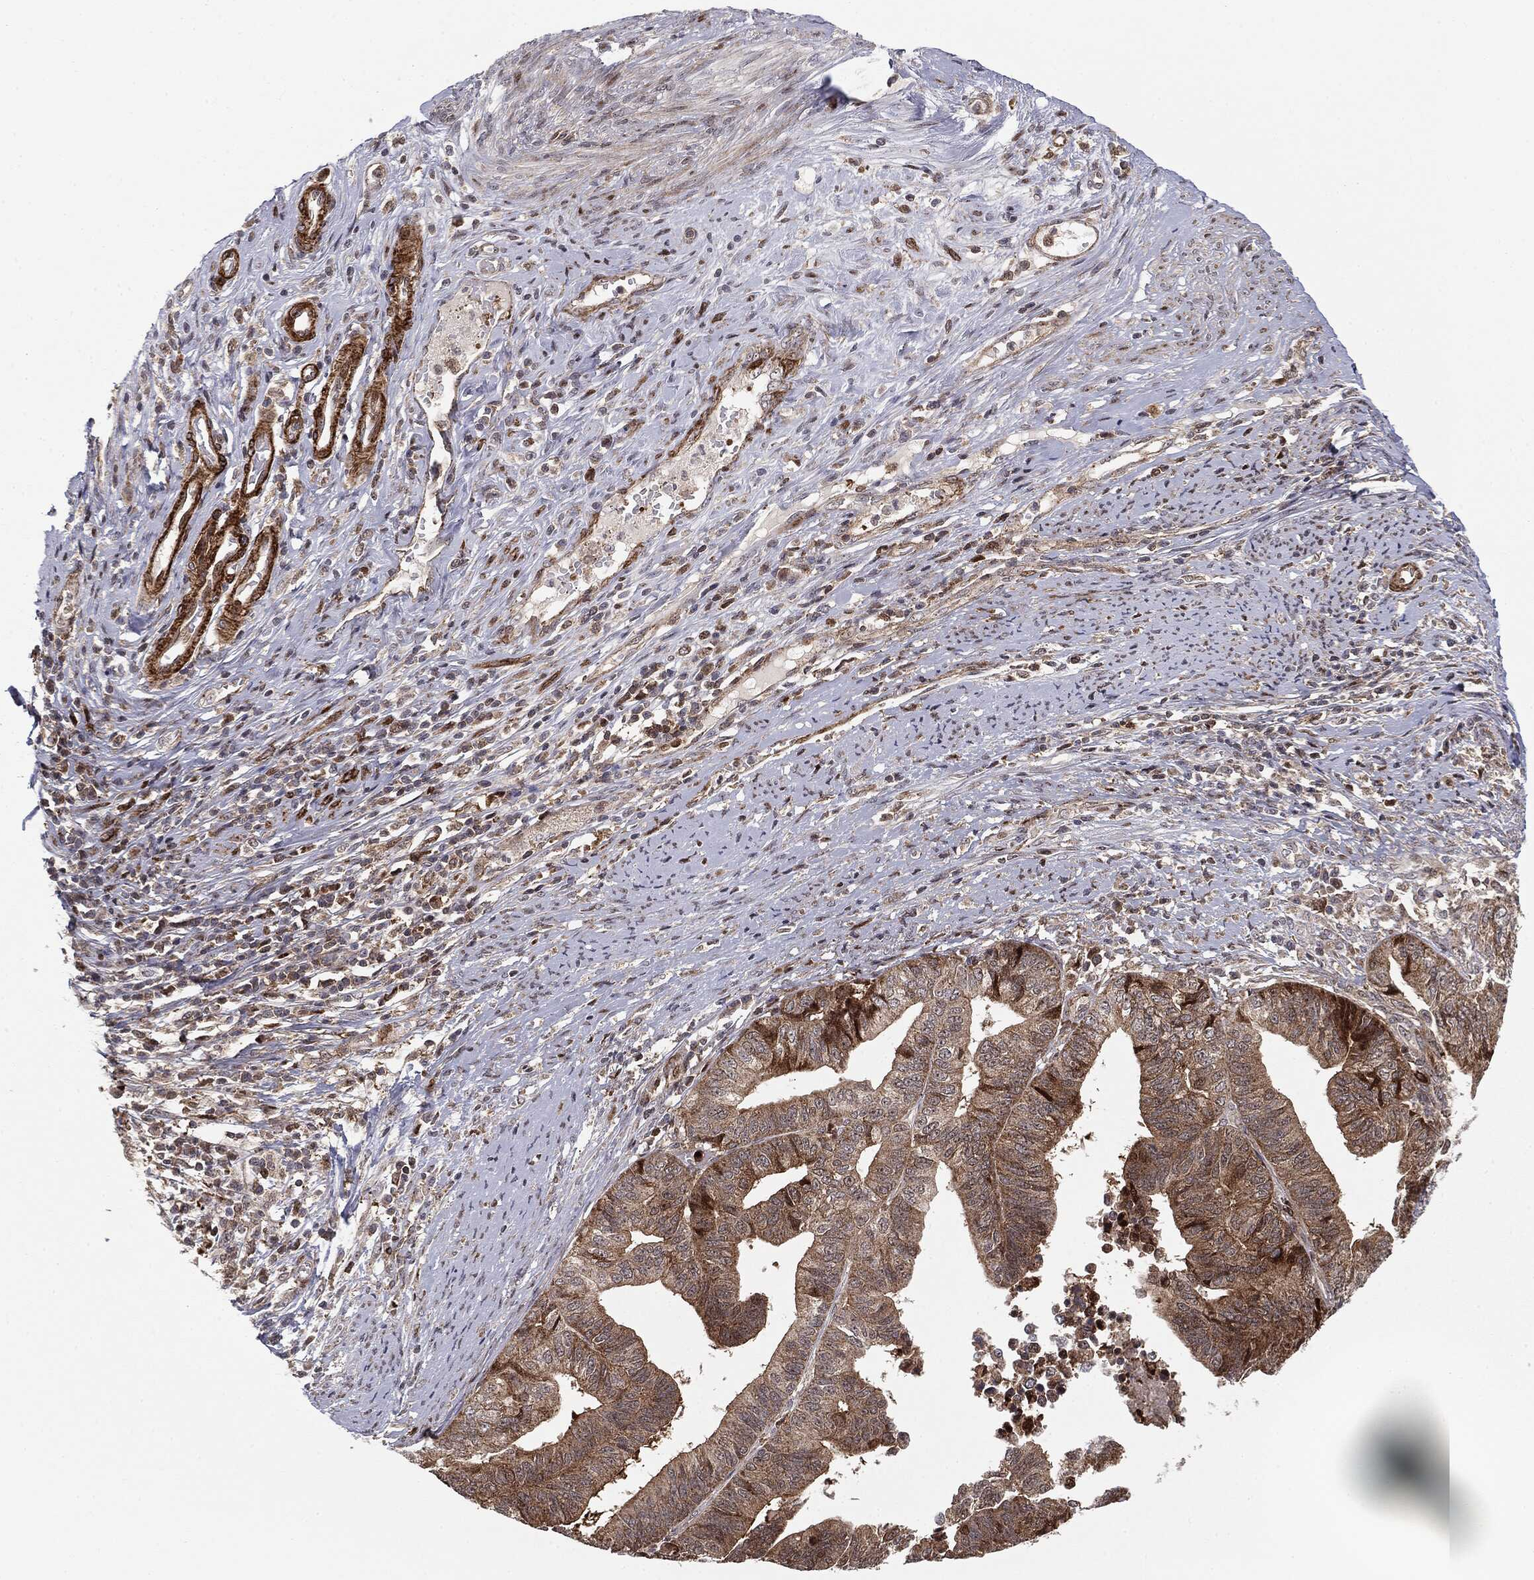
{"staining": {"intensity": "moderate", "quantity": ">75%", "location": "cytoplasmic/membranous"}, "tissue": "endometrial cancer", "cell_type": "Tumor cells", "image_type": "cancer", "snomed": [{"axis": "morphology", "description": "Adenocarcinoma, NOS"}, {"axis": "topography", "description": "Endometrium"}], "caption": "This photomicrograph displays endometrial cancer (adenocarcinoma) stained with immunohistochemistry to label a protein in brown. The cytoplasmic/membranous of tumor cells show moderate positivity for the protein. Nuclei are counter-stained blue.", "gene": "PTEN", "patient": {"sex": "female", "age": 65}}